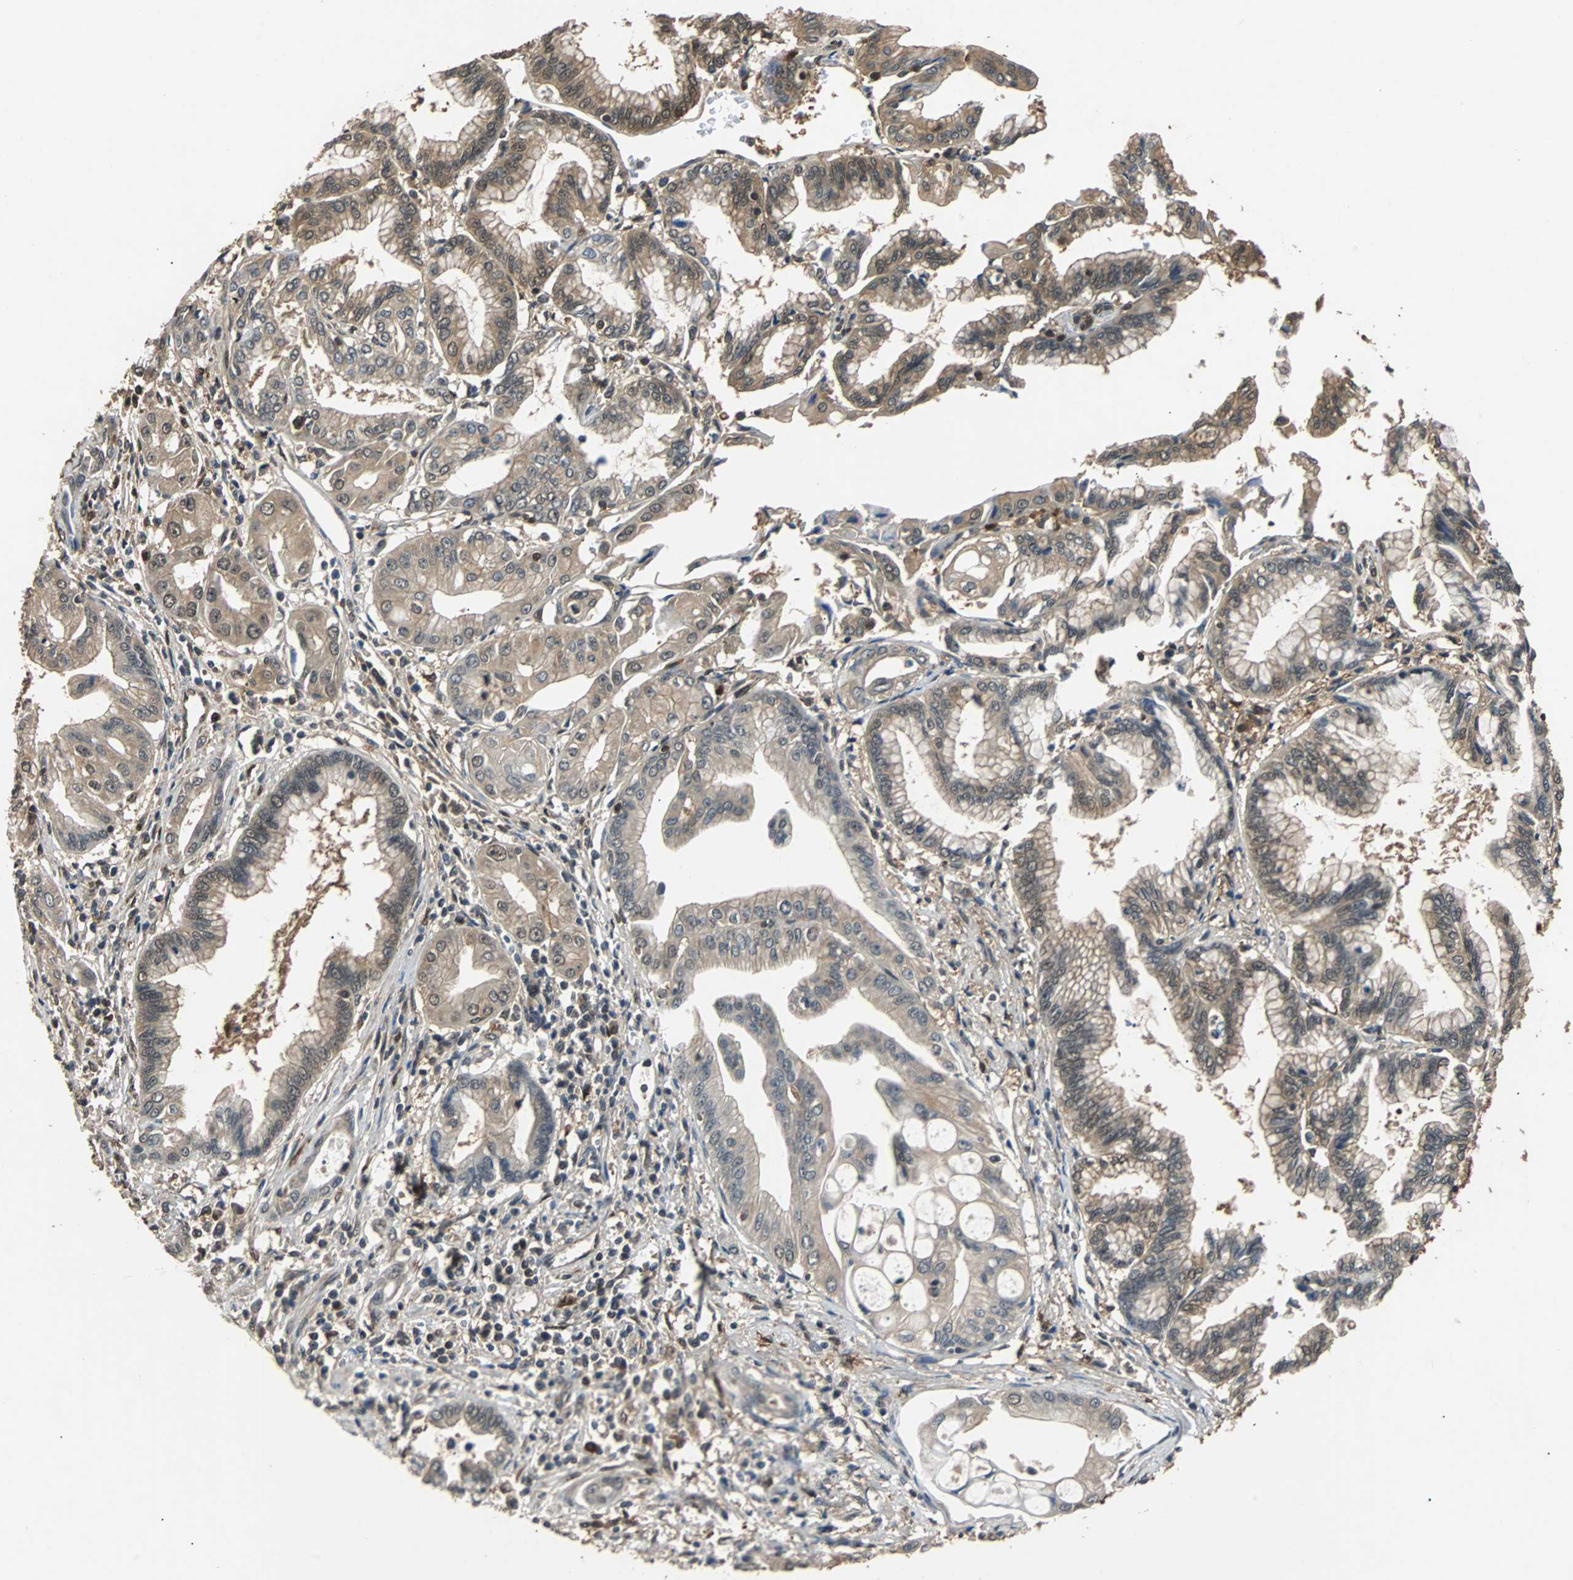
{"staining": {"intensity": "weak", "quantity": ">75%", "location": "cytoplasmic/membranous"}, "tissue": "pancreatic cancer", "cell_type": "Tumor cells", "image_type": "cancer", "snomed": [{"axis": "morphology", "description": "Adenocarcinoma, NOS"}, {"axis": "topography", "description": "Pancreas"}], "caption": "Brown immunohistochemical staining in human pancreatic cancer (adenocarcinoma) exhibits weak cytoplasmic/membranous staining in approximately >75% of tumor cells.", "gene": "PRDX6", "patient": {"sex": "female", "age": 64}}